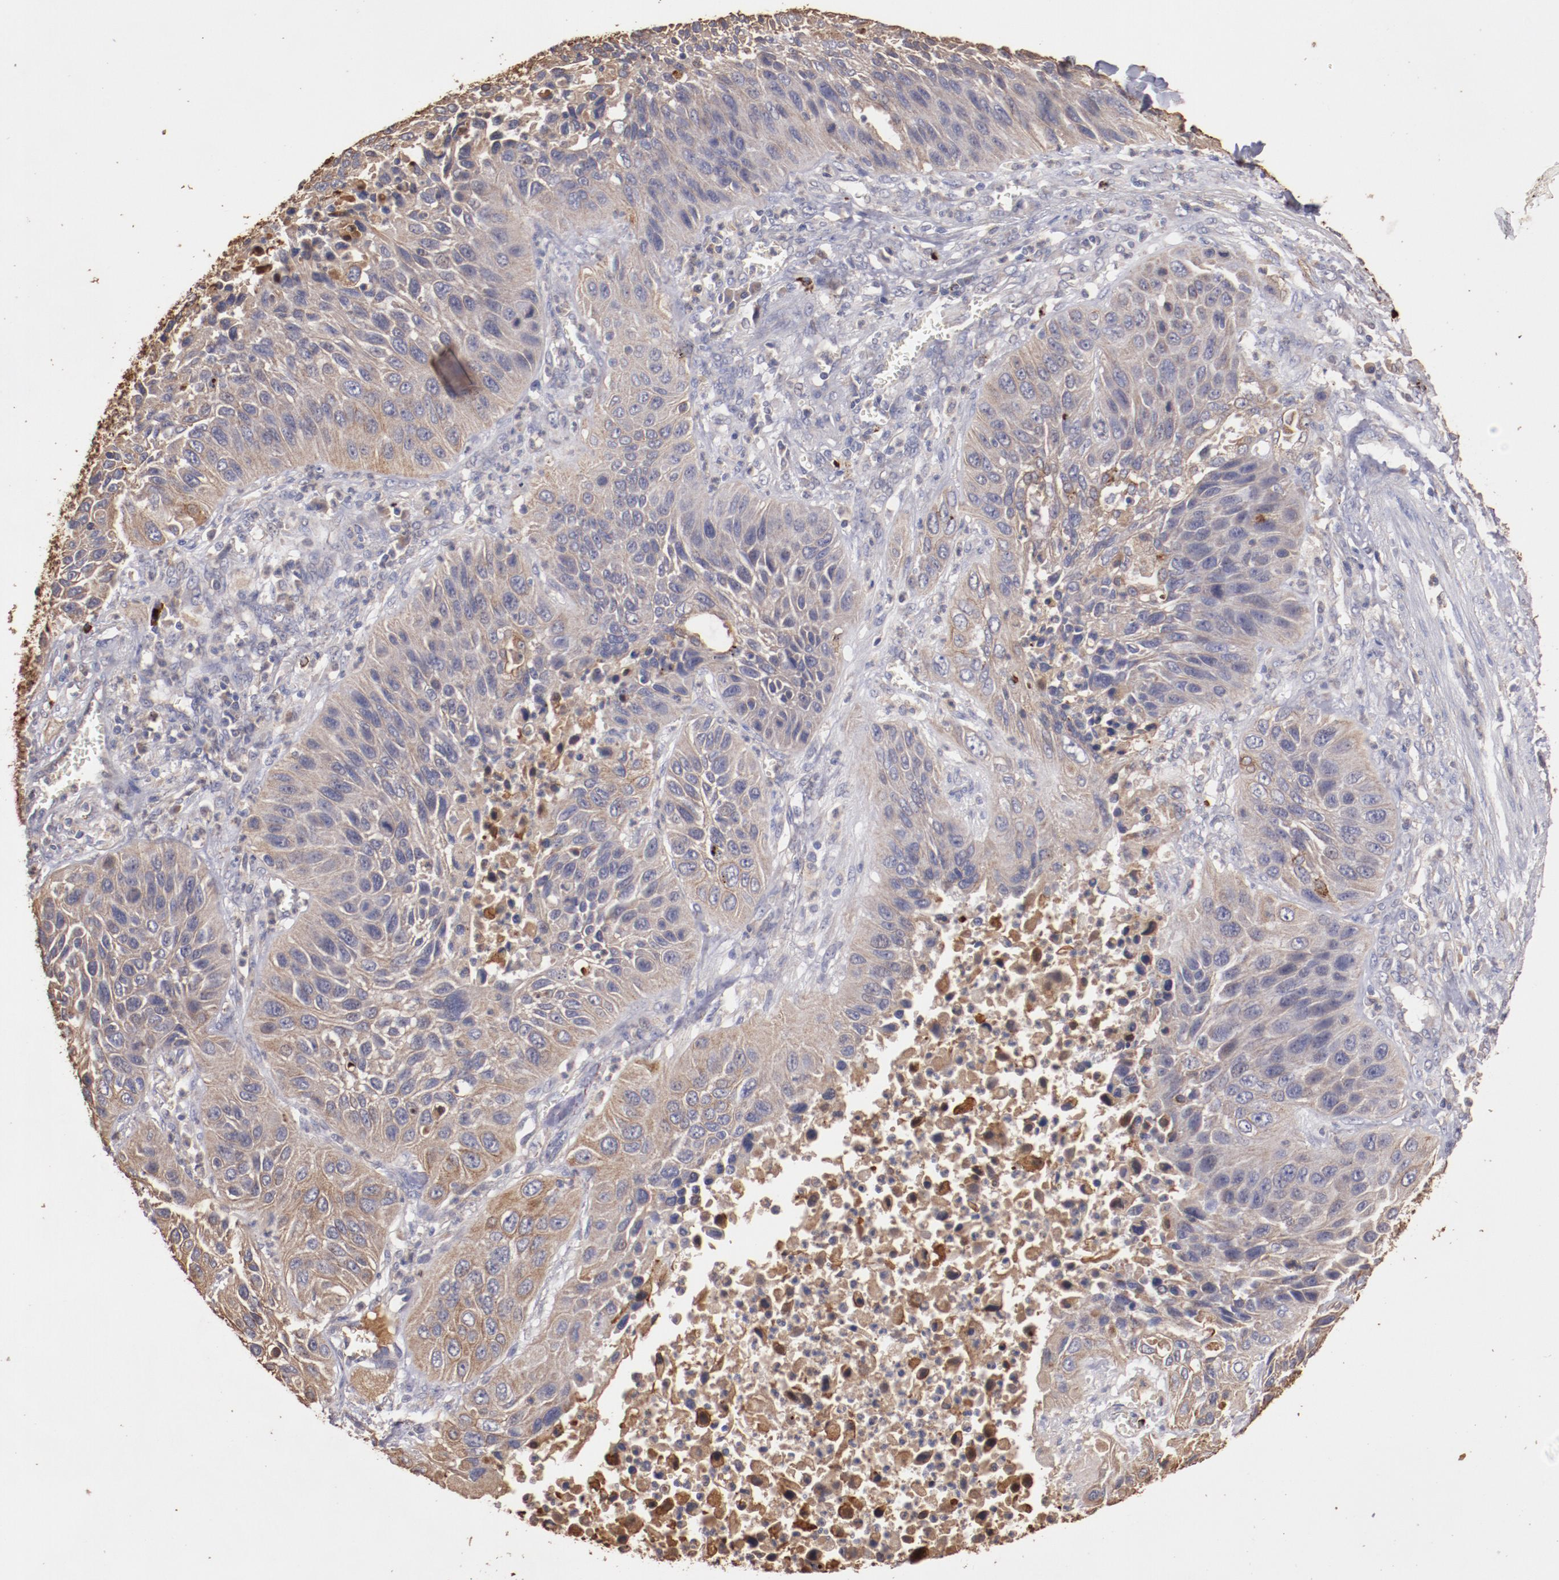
{"staining": {"intensity": "moderate", "quantity": "25%-75%", "location": "cytoplasmic/membranous"}, "tissue": "lung cancer", "cell_type": "Tumor cells", "image_type": "cancer", "snomed": [{"axis": "morphology", "description": "Squamous cell carcinoma, NOS"}, {"axis": "topography", "description": "Lung"}], "caption": "Squamous cell carcinoma (lung) was stained to show a protein in brown. There is medium levels of moderate cytoplasmic/membranous positivity in about 25%-75% of tumor cells. (DAB IHC with brightfield microscopy, high magnification).", "gene": "SRRD", "patient": {"sex": "female", "age": 76}}